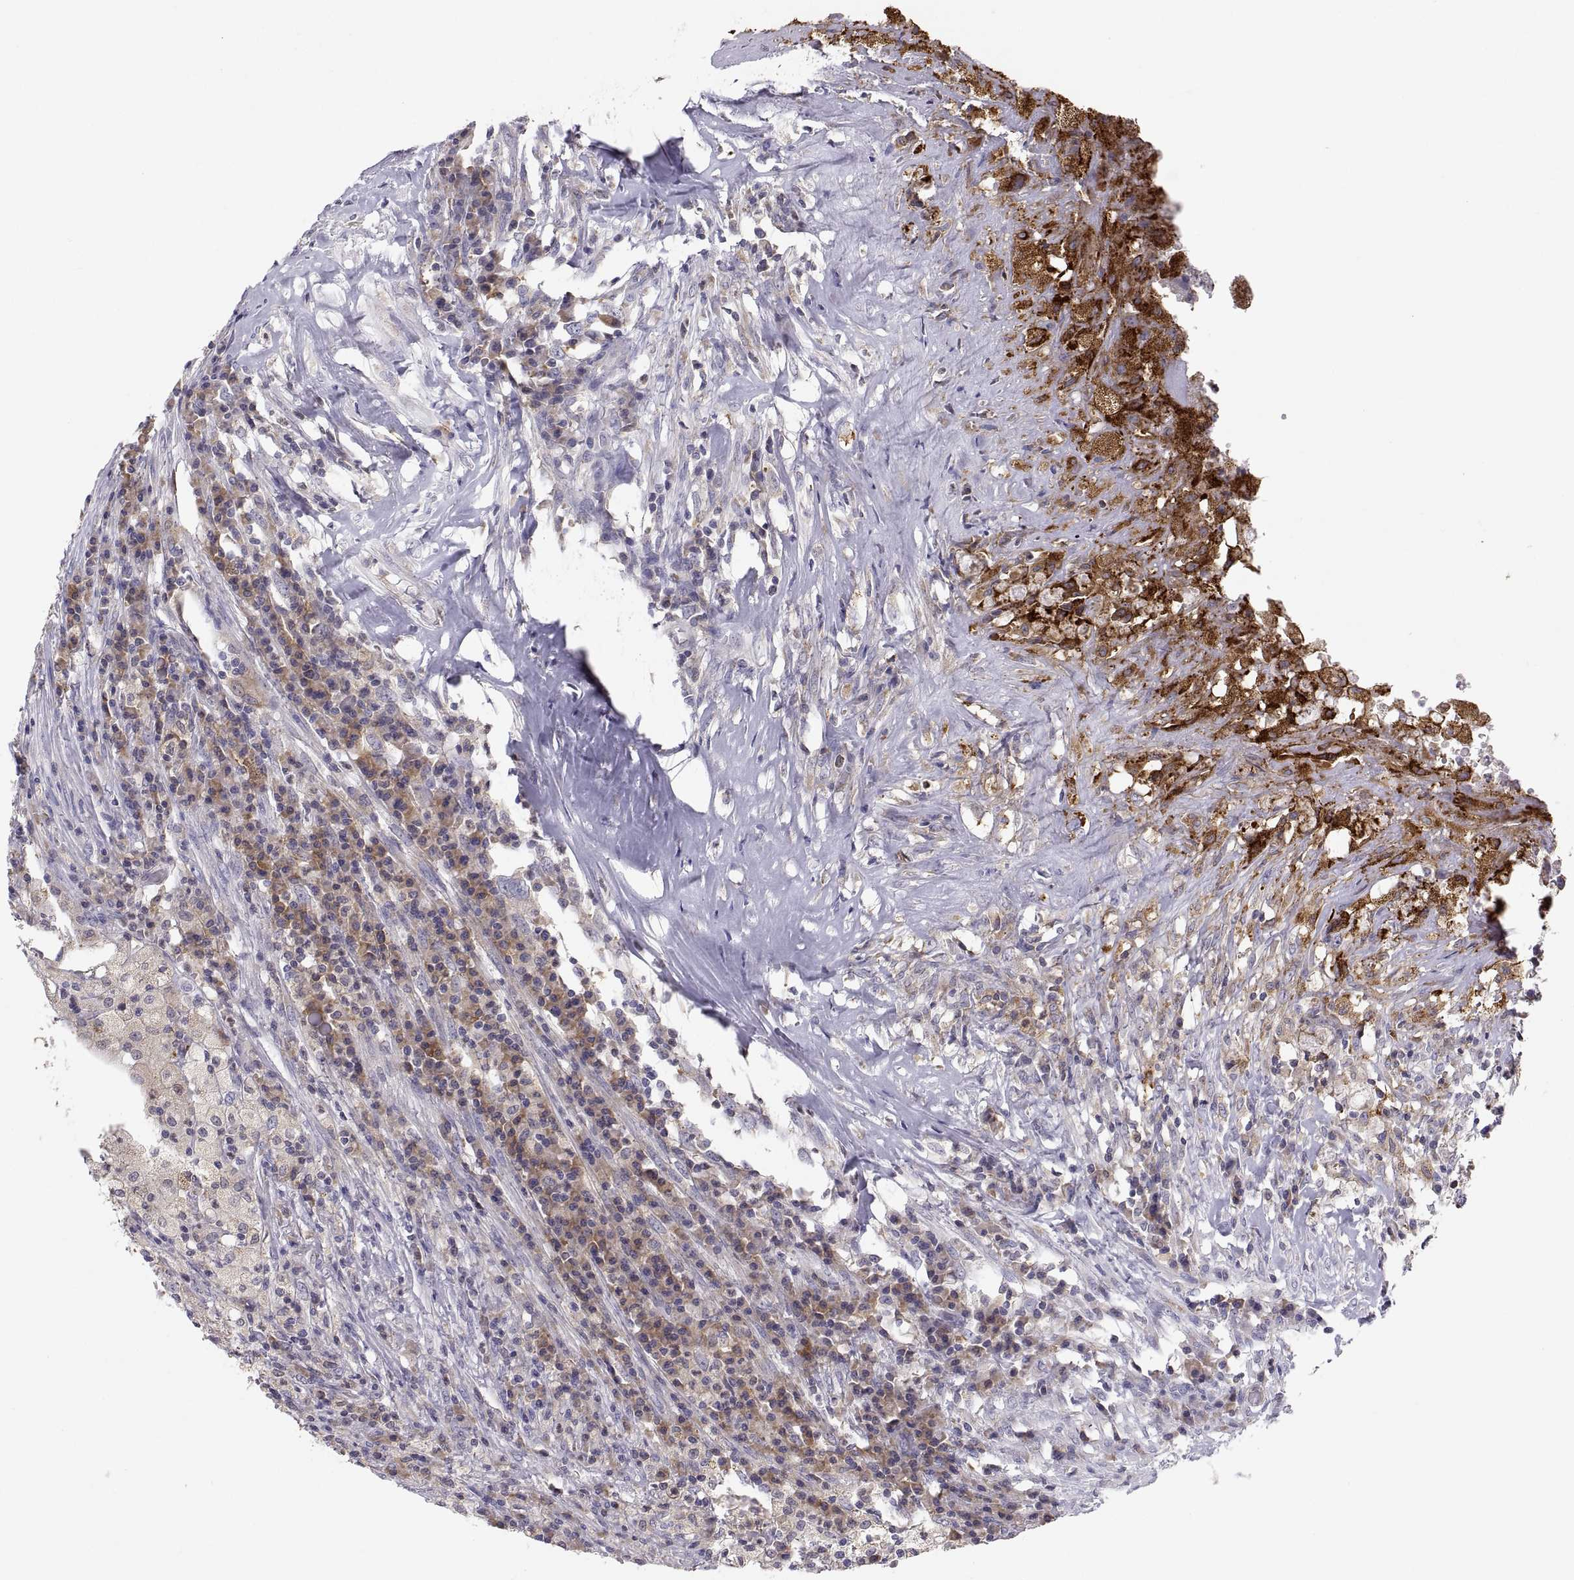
{"staining": {"intensity": "moderate", "quantity": "25%-75%", "location": "cytoplasmic/membranous"}, "tissue": "testis cancer", "cell_type": "Tumor cells", "image_type": "cancer", "snomed": [{"axis": "morphology", "description": "Necrosis, NOS"}, {"axis": "morphology", "description": "Carcinoma, Embryonal, NOS"}, {"axis": "topography", "description": "Testis"}], "caption": "Embryonal carcinoma (testis) stained with a protein marker displays moderate staining in tumor cells.", "gene": "ERO1A", "patient": {"sex": "male", "age": 19}}